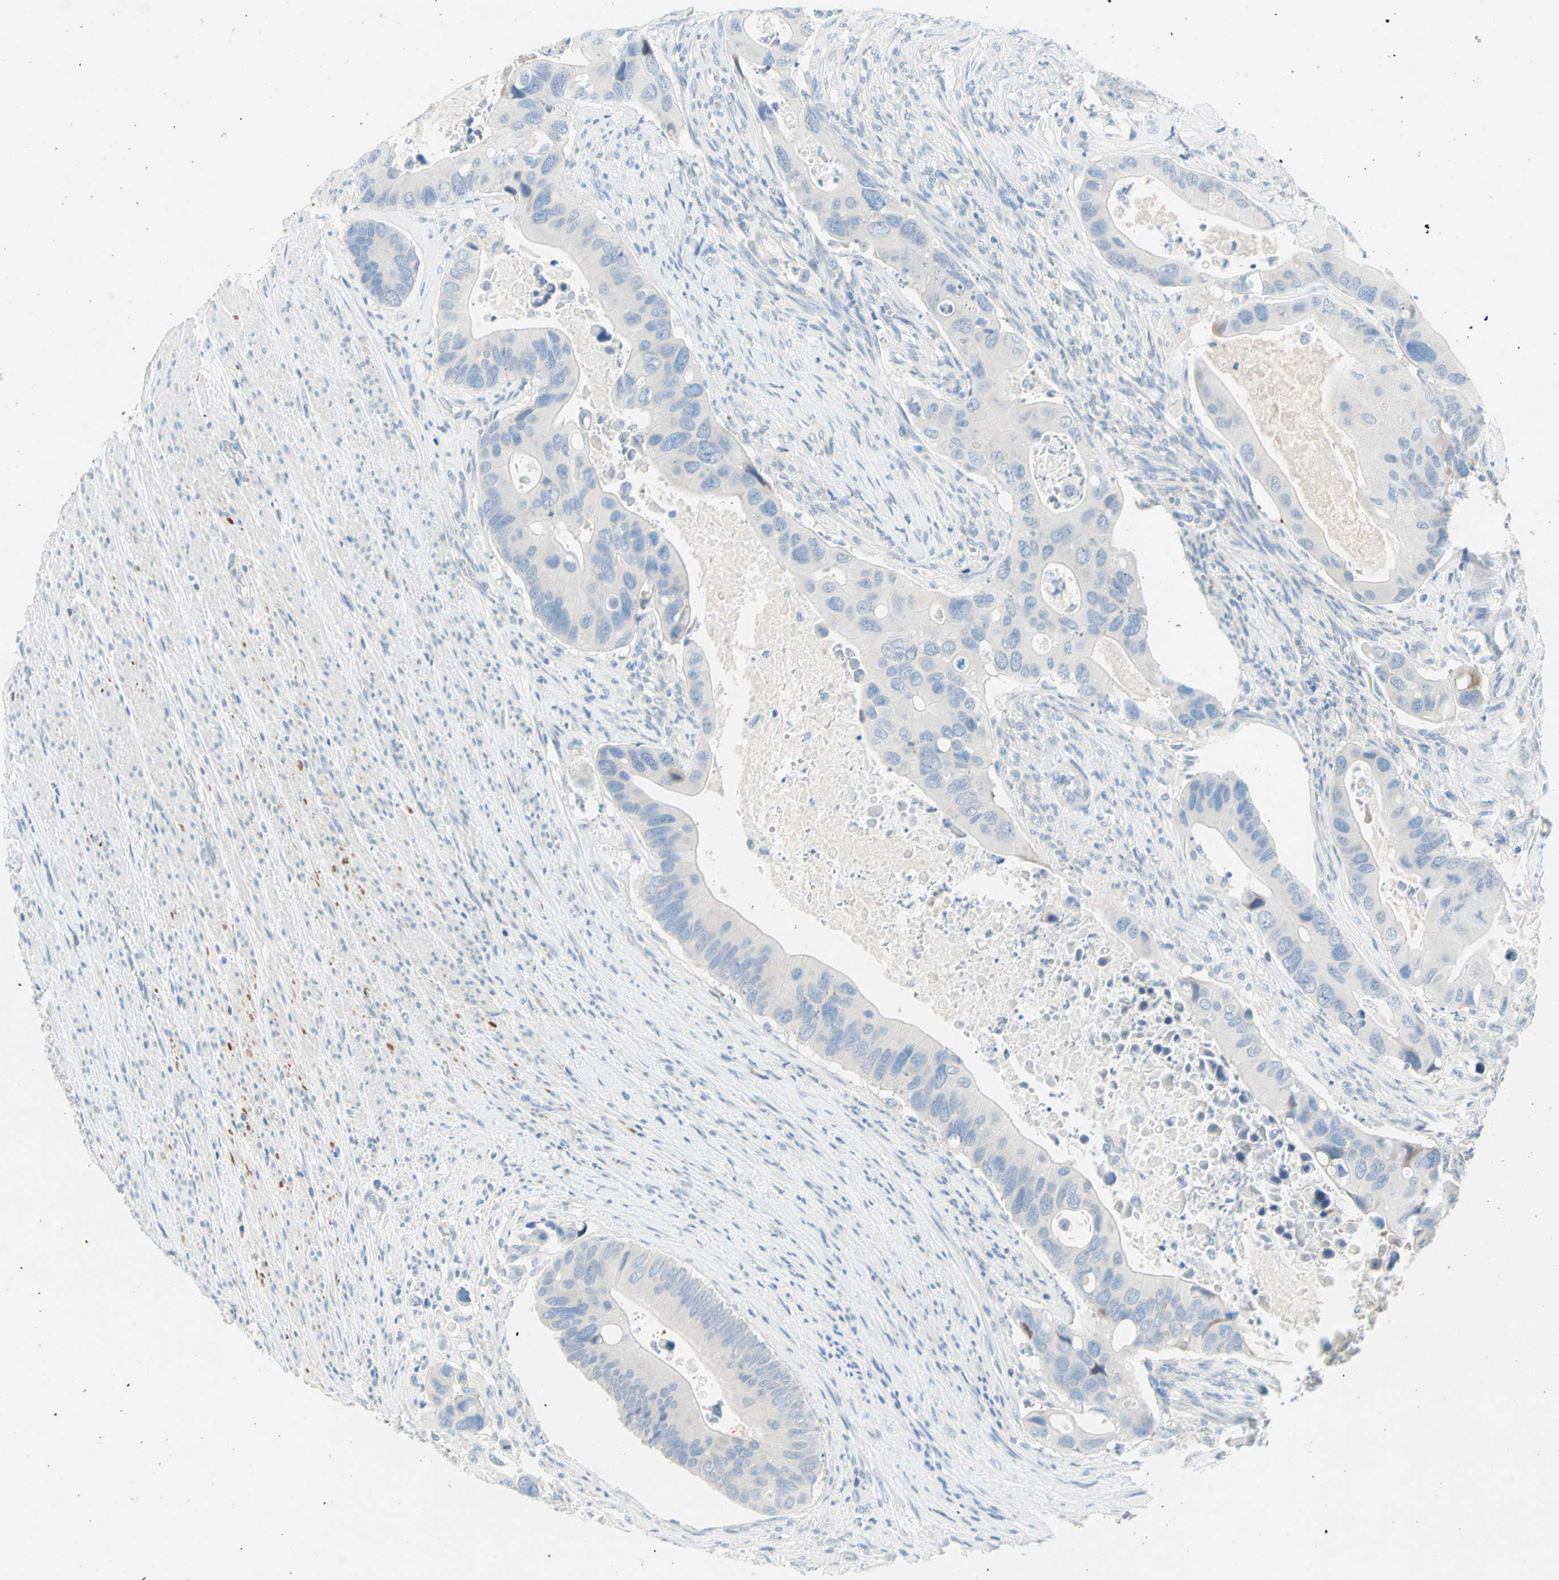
{"staining": {"intensity": "moderate", "quantity": "<25%", "location": "cytoplasmic/membranous"}, "tissue": "colorectal cancer", "cell_type": "Tumor cells", "image_type": "cancer", "snomed": [{"axis": "morphology", "description": "Adenocarcinoma, NOS"}, {"axis": "topography", "description": "Rectum"}], "caption": "About <25% of tumor cells in adenocarcinoma (colorectal) show moderate cytoplasmic/membranous protein positivity as visualized by brown immunohistochemical staining.", "gene": "TMEM163", "patient": {"sex": "female", "age": 57}}